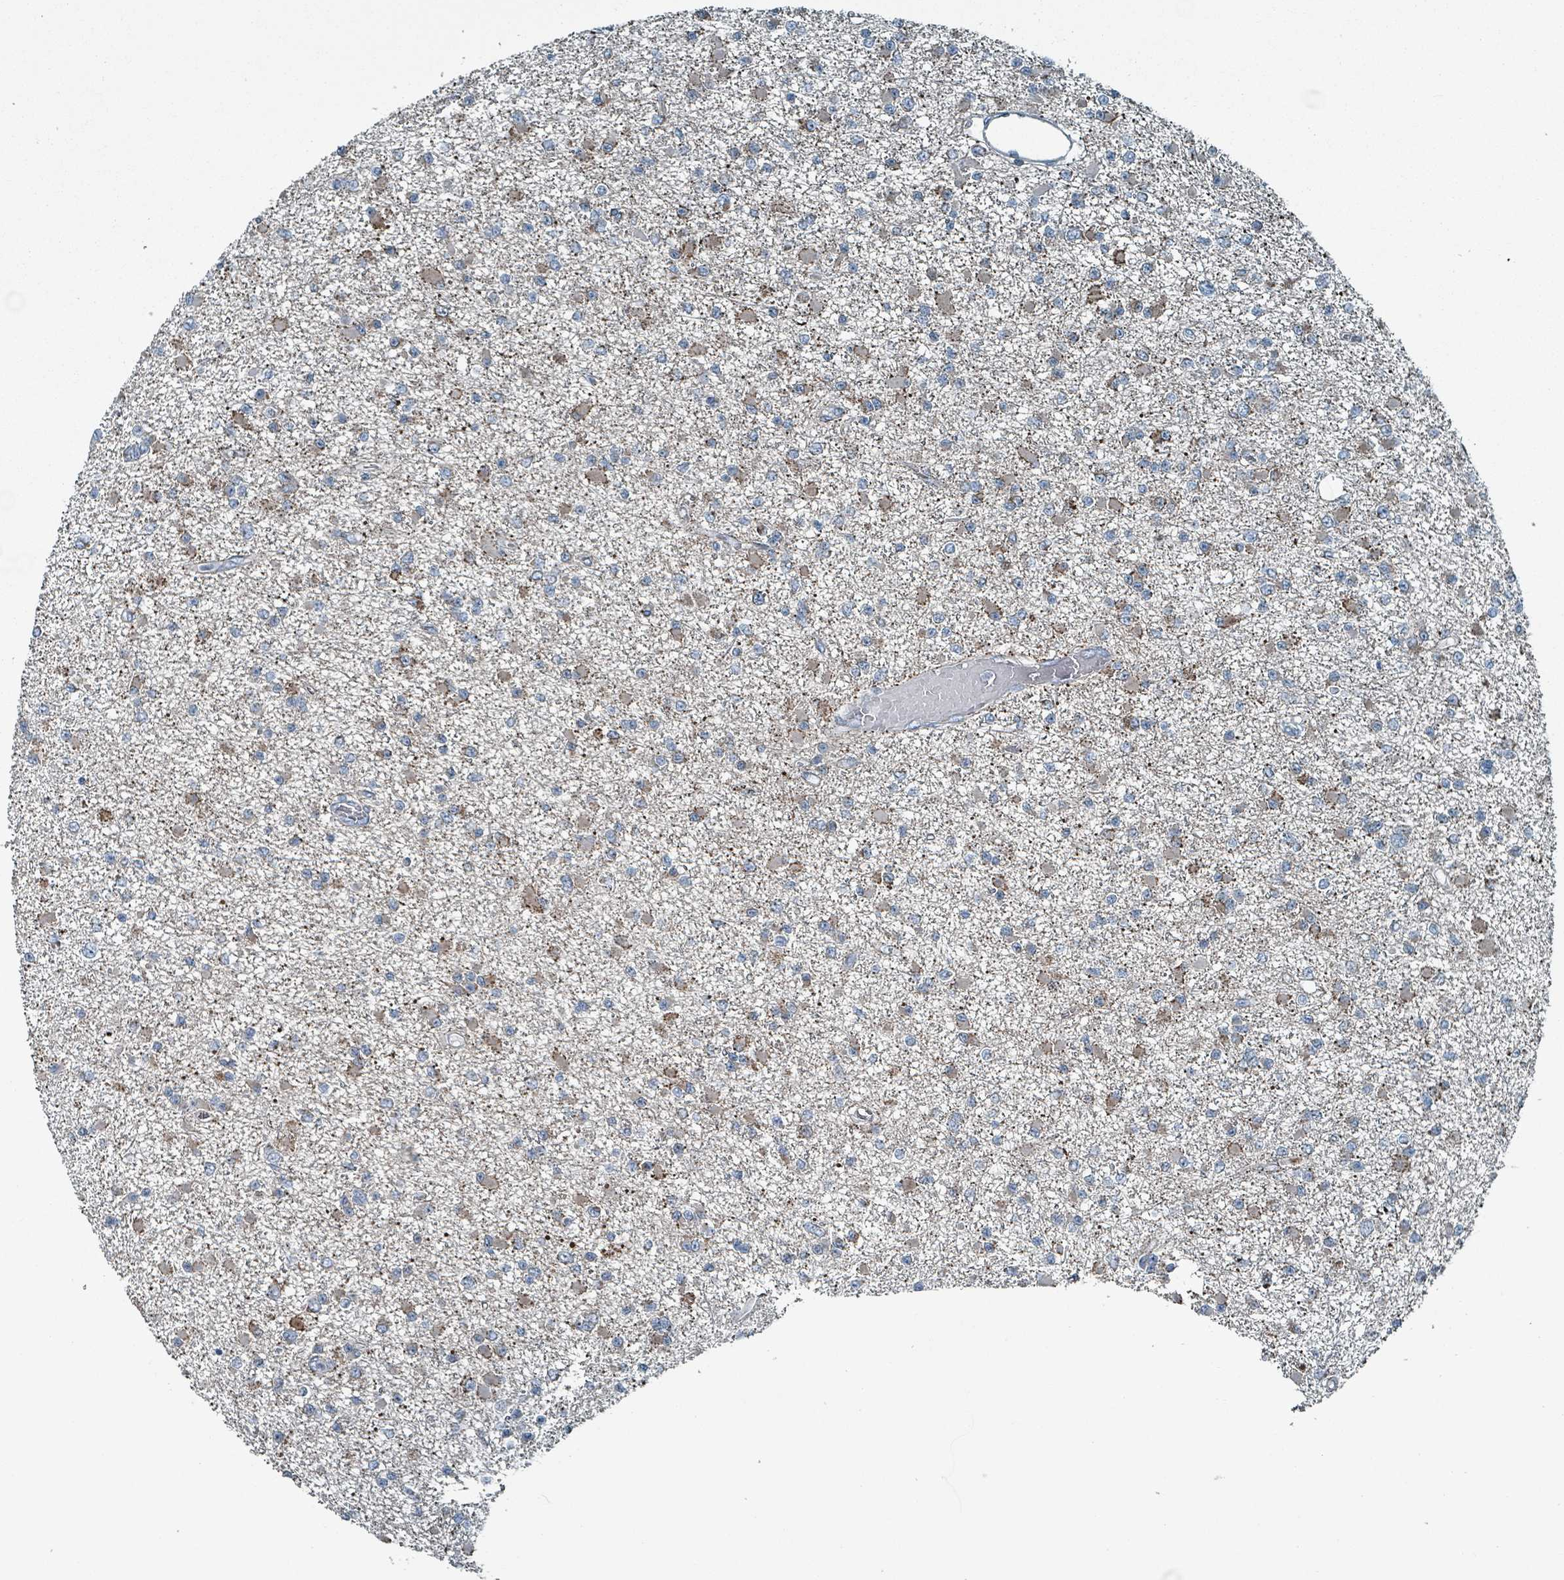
{"staining": {"intensity": "moderate", "quantity": "<25%", "location": "cytoplasmic/membranous"}, "tissue": "glioma", "cell_type": "Tumor cells", "image_type": "cancer", "snomed": [{"axis": "morphology", "description": "Glioma, malignant, Low grade"}, {"axis": "topography", "description": "Brain"}], "caption": "DAB immunohistochemical staining of low-grade glioma (malignant) reveals moderate cytoplasmic/membranous protein positivity in approximately <25% of tumor cells. (brown staining indicates protein expression, while blue staining denotes nuclei).", "gene": "ABHD18", "patient": {"sex": "female", "age": 22}}